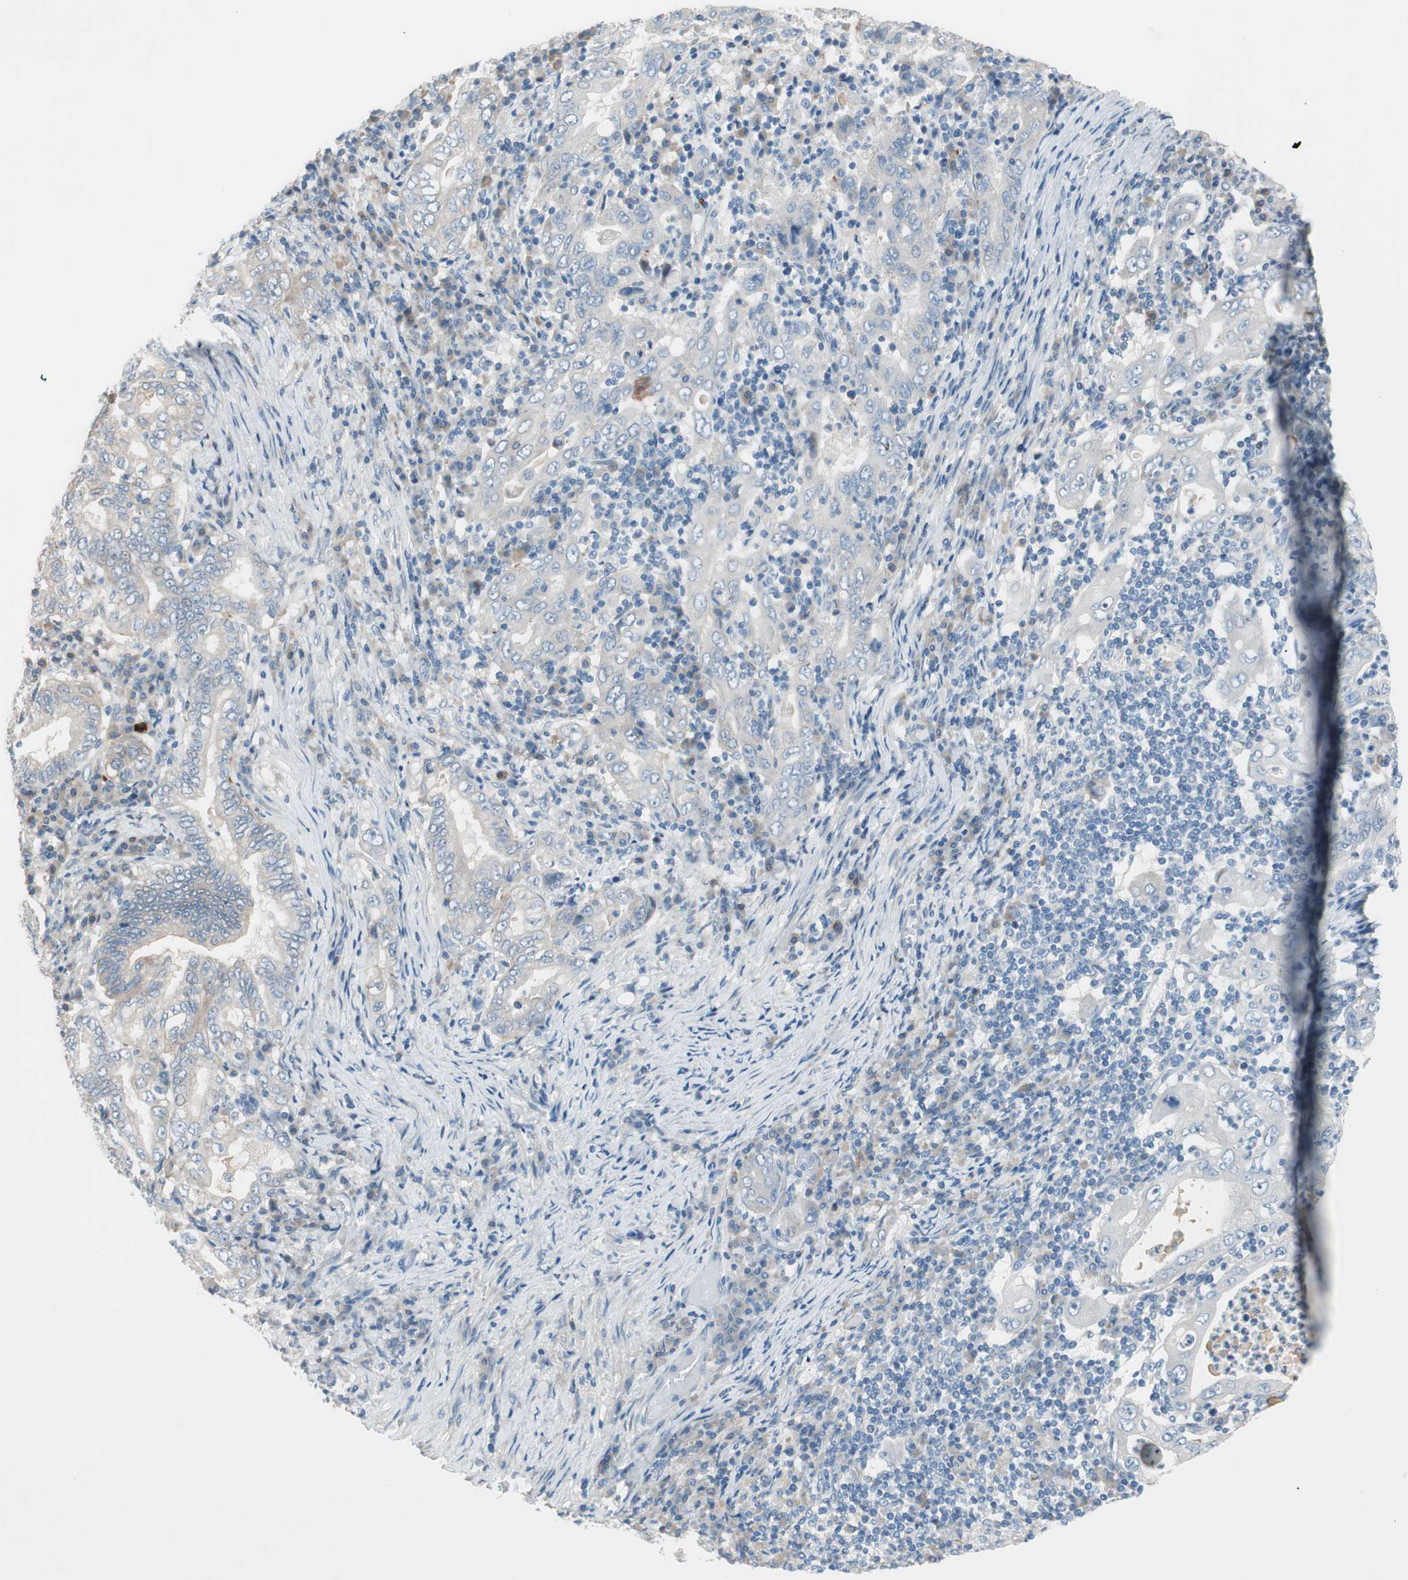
{"staining": {"intensity": "negative", "quantity": "none", "location": "none"}, "tissue": "stomach cancer", "cell_type": "Tumor cells", "image_type": "cancer", "snomed": [{"axis": "morphology", "description": "Normal tissue, NOS"}, {"axis": "morphology", "description": "Adenocarcinoma, NOS"}, {"axis": "topography", "description": "Esophagus"}, {"axis": "topography", "description": "Stomach, upper"}, {"axis": "topography", "description": "Peripheral nerve tissue"}], "caption": "High magnification brightfield microscopy of adenocarcinoma (stomach) stained with DAB (3,3'-diaminobenzidine) (brown) and counterstained with hematoxylin (blue): tumor cells show no significant staining.", "gene": "PRRG4", "patient": {"sex": "male", "age": 62}}